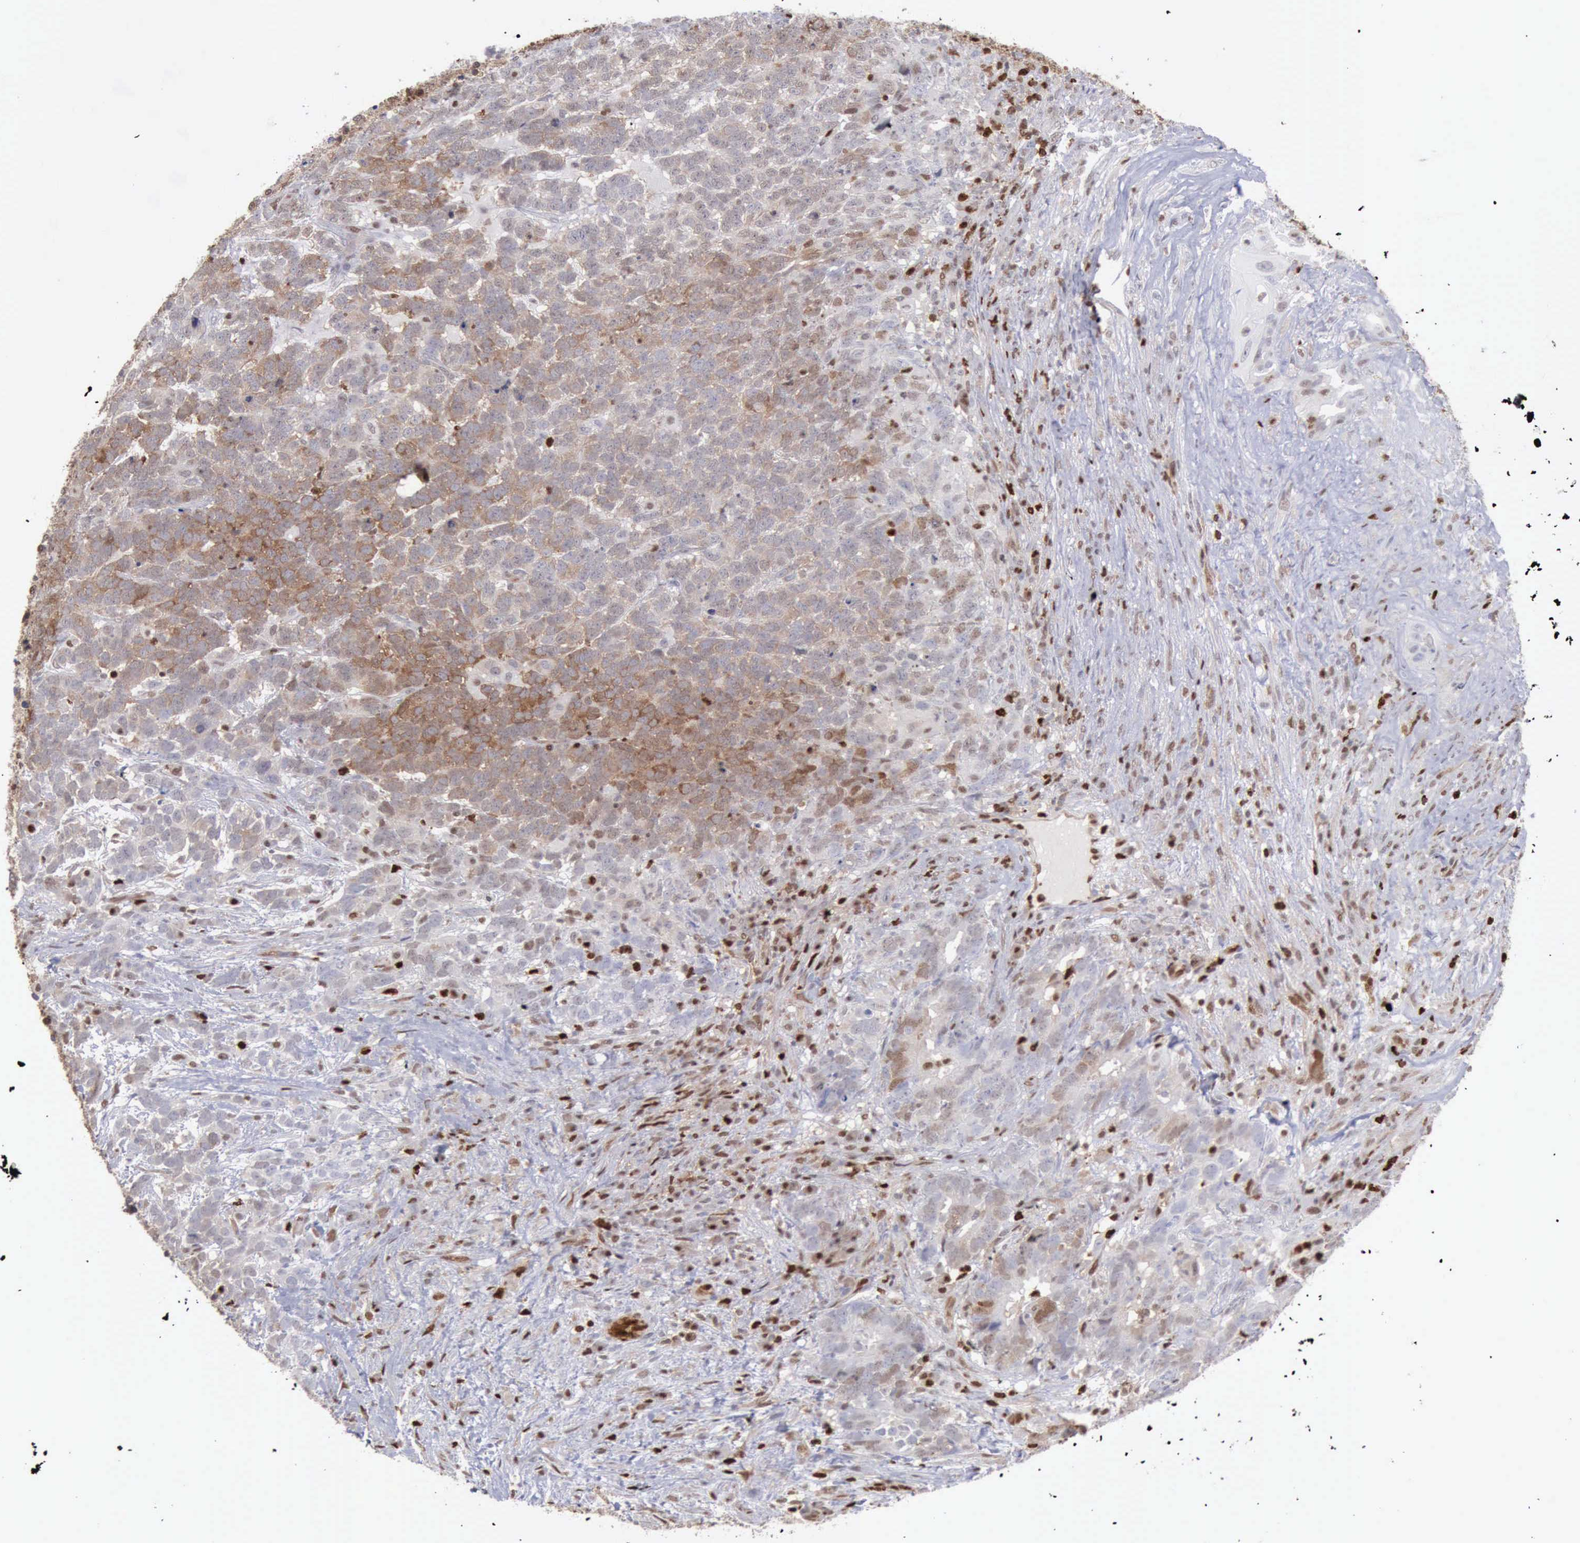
{"staining": {"intensity": "weak", "quantity": ">75%", "location": "cytoplasmic/membranous,nuclear"}, "tissue": "testis cancer", "cell_type": "Tumor cells", "image_type": "cancer", "snomed": [{"axis": "morphology", "description": "Carcinoma, Embryonal, NOS"}, {"axis": "topography", "description": "Testis"}], "caption": "Human embryonal carcinoma (testis) stained for a protein (brown) reveals weak cytoplasmic/membranous and nuclear positive expression in approximately >75% of tumor cells.", "gene": "PDCD4", "patient": {"sex": "male", "age": 26}}